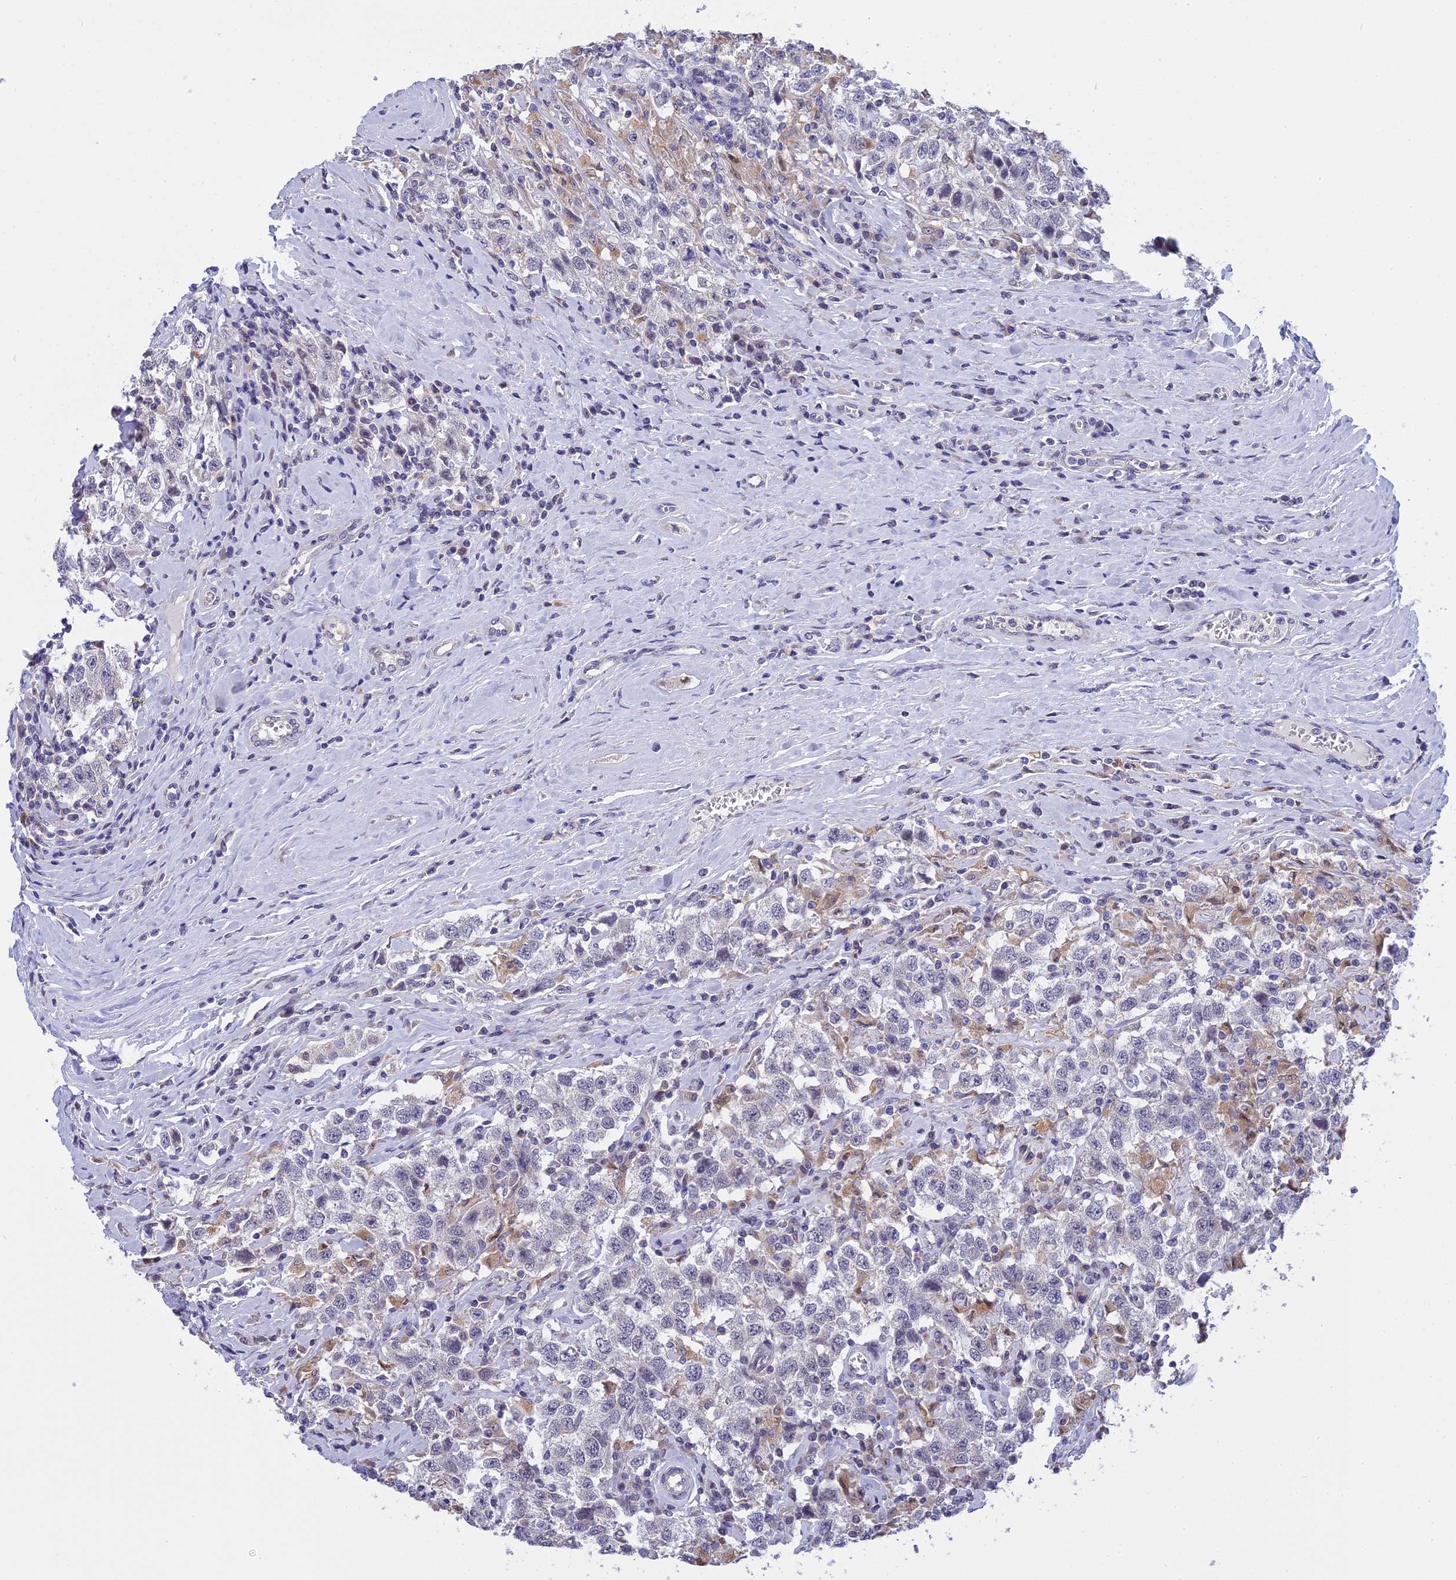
{"staining": {"intensity": "negative", "quantity": "none", "location": "none"}, "tissue": "testis cancer", "cell_type": "Tumor cells", "image_type": "cancer", "snomed": [{"axis": "morphology", "description": "Seminoma, NOS"}, {"axis": "topography", "description": "Testis"}], "caption": "Immunohistochemistry histopathology image of neoplastic tissue: testis seminoma stained with DAB exhibits no significant protein expression in tumor cells. The staining is performed using DAB (3,3'-diaminobenzidine) brown chromogen with nuclei counter-stained in using hematoxylin.", "gene": "KCTD14", "patient": {"sex": "male", "age": 41}}